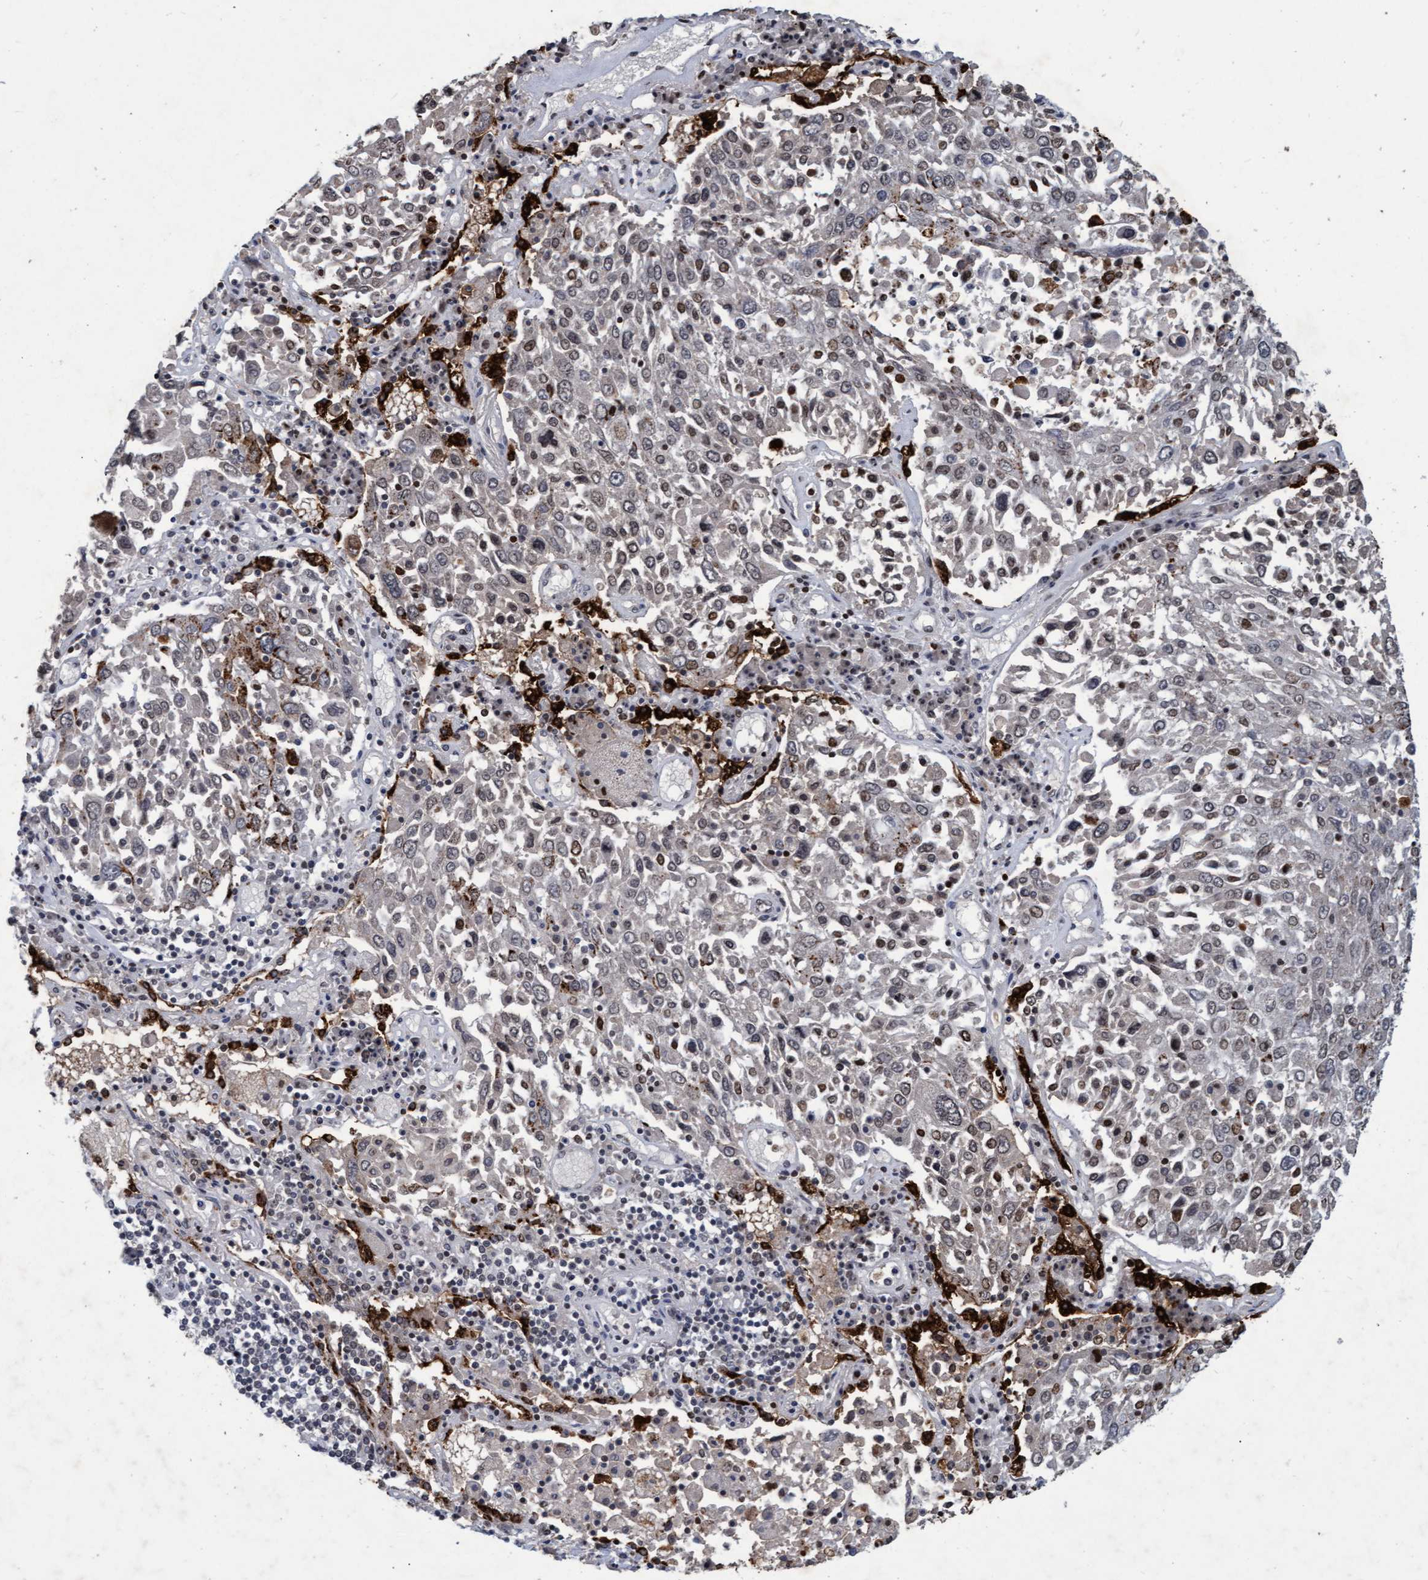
{"staining": {"intensity": "weak", "quantity": "<25%", "location": "nuclear"}, "tissue": "lung cancer", "cell_type": "Tumor cells", "image_type": "cancer", "snomed": [{"axis": "morphology", "description": "Squamous cell carcinoma, NOS"}, {"axis": "topography", "description": "Lung"}], "caption": "This is an immunohistochemistry histopathology image of human lung cancer (squamous cell carcinoma). There is no staining in tumor cells.", "gene": "GALC", "patient": {"sex": "male", "age": 65}}